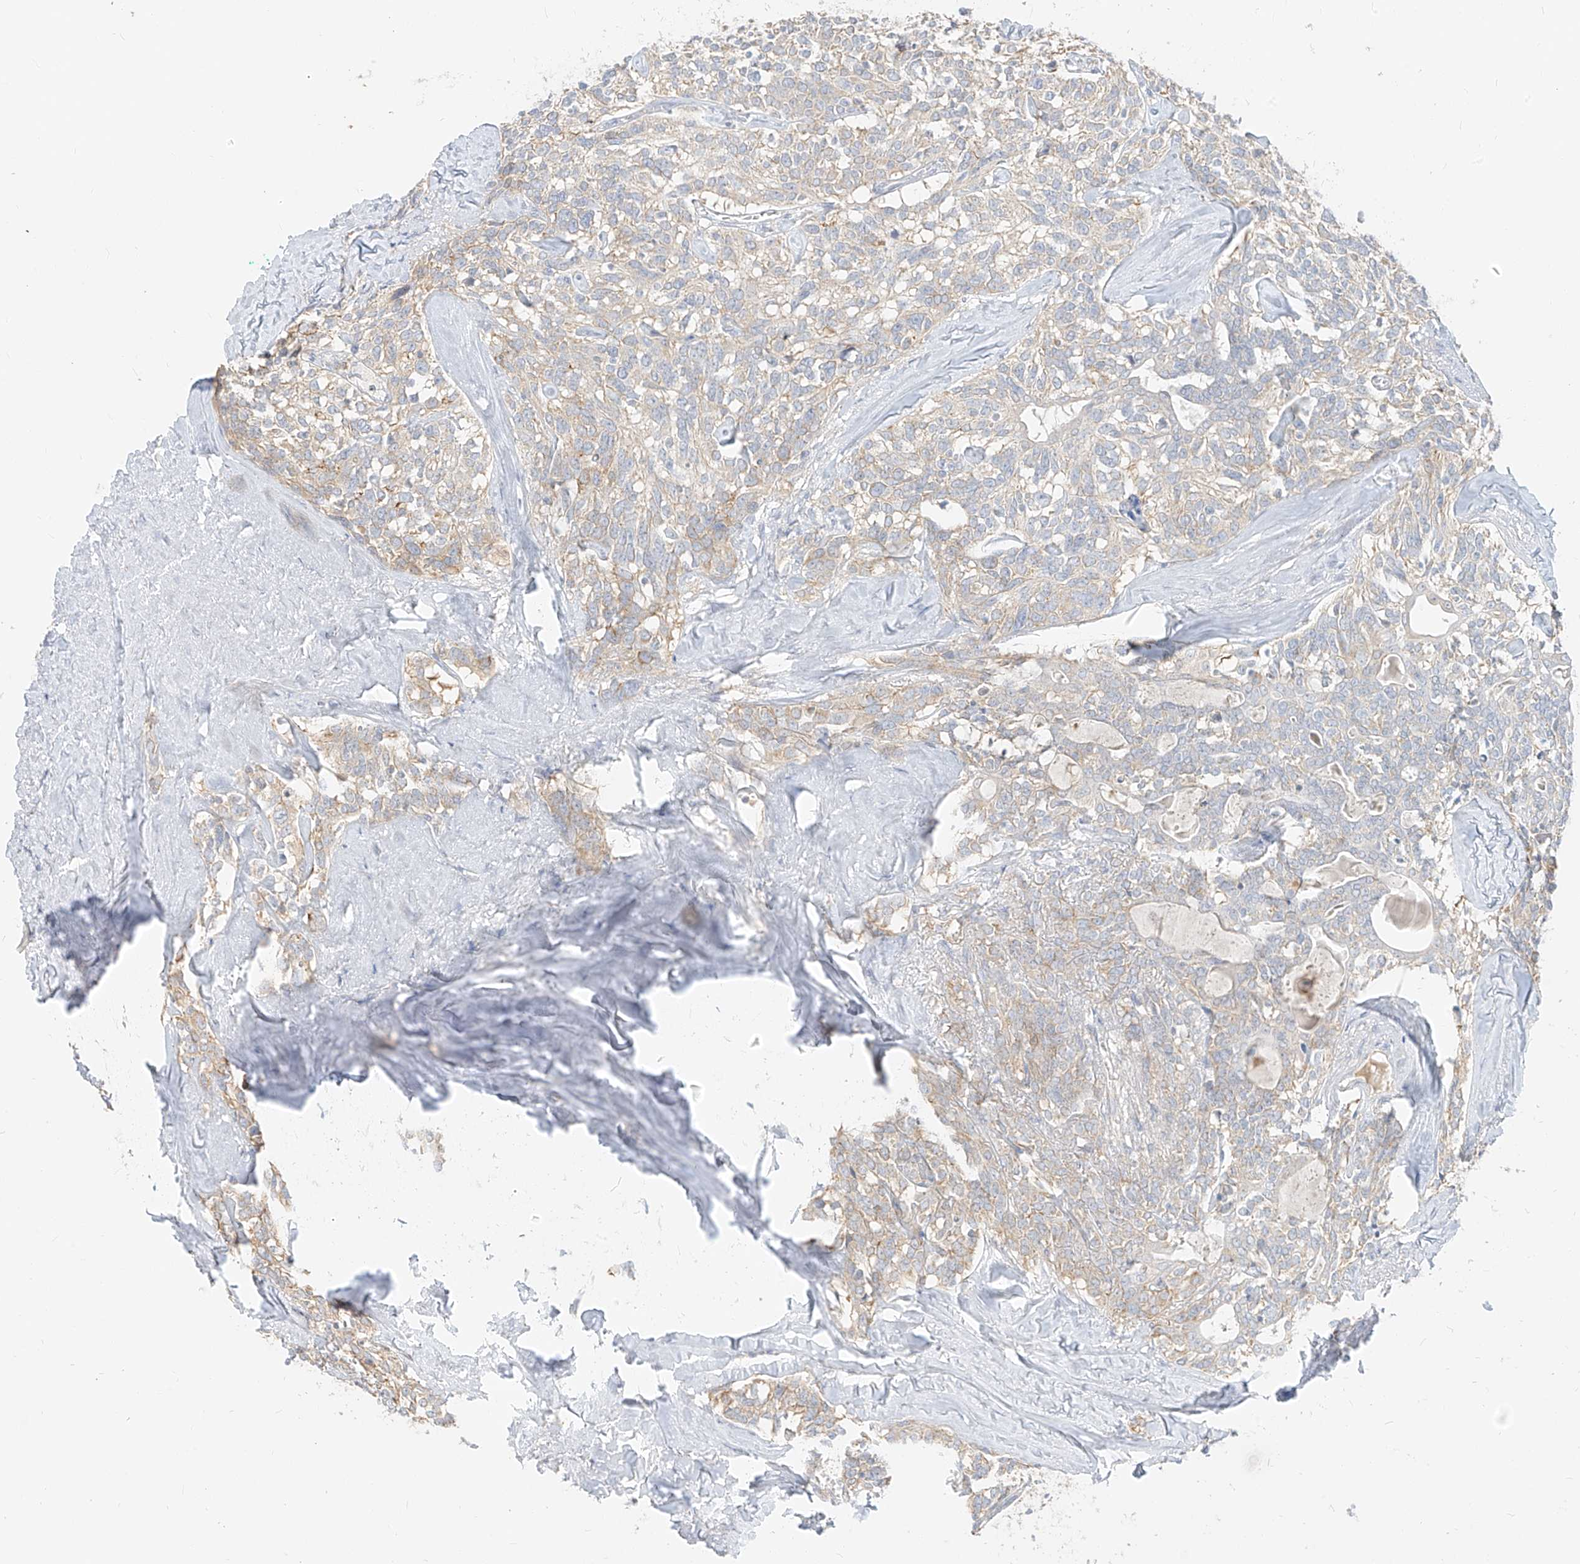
{"staining": {"intensity": "weak", "quantity": "<25%", "location": "cytoplasmic/membranous"}, "tissue": "carcinoid", "cell_type": "Tumor cells", "image_type": "cancer", "snomed": [{"axis": "morphology", "description": "Carcinoid, malignant, NOS"}, {"axis": "topography", "description": "Lung"}], "caption": "There is no significant positivity in tumor cells of carcinoid.", "gene": "ZIM3", "patient": {"sex": "female", "age": 46}}